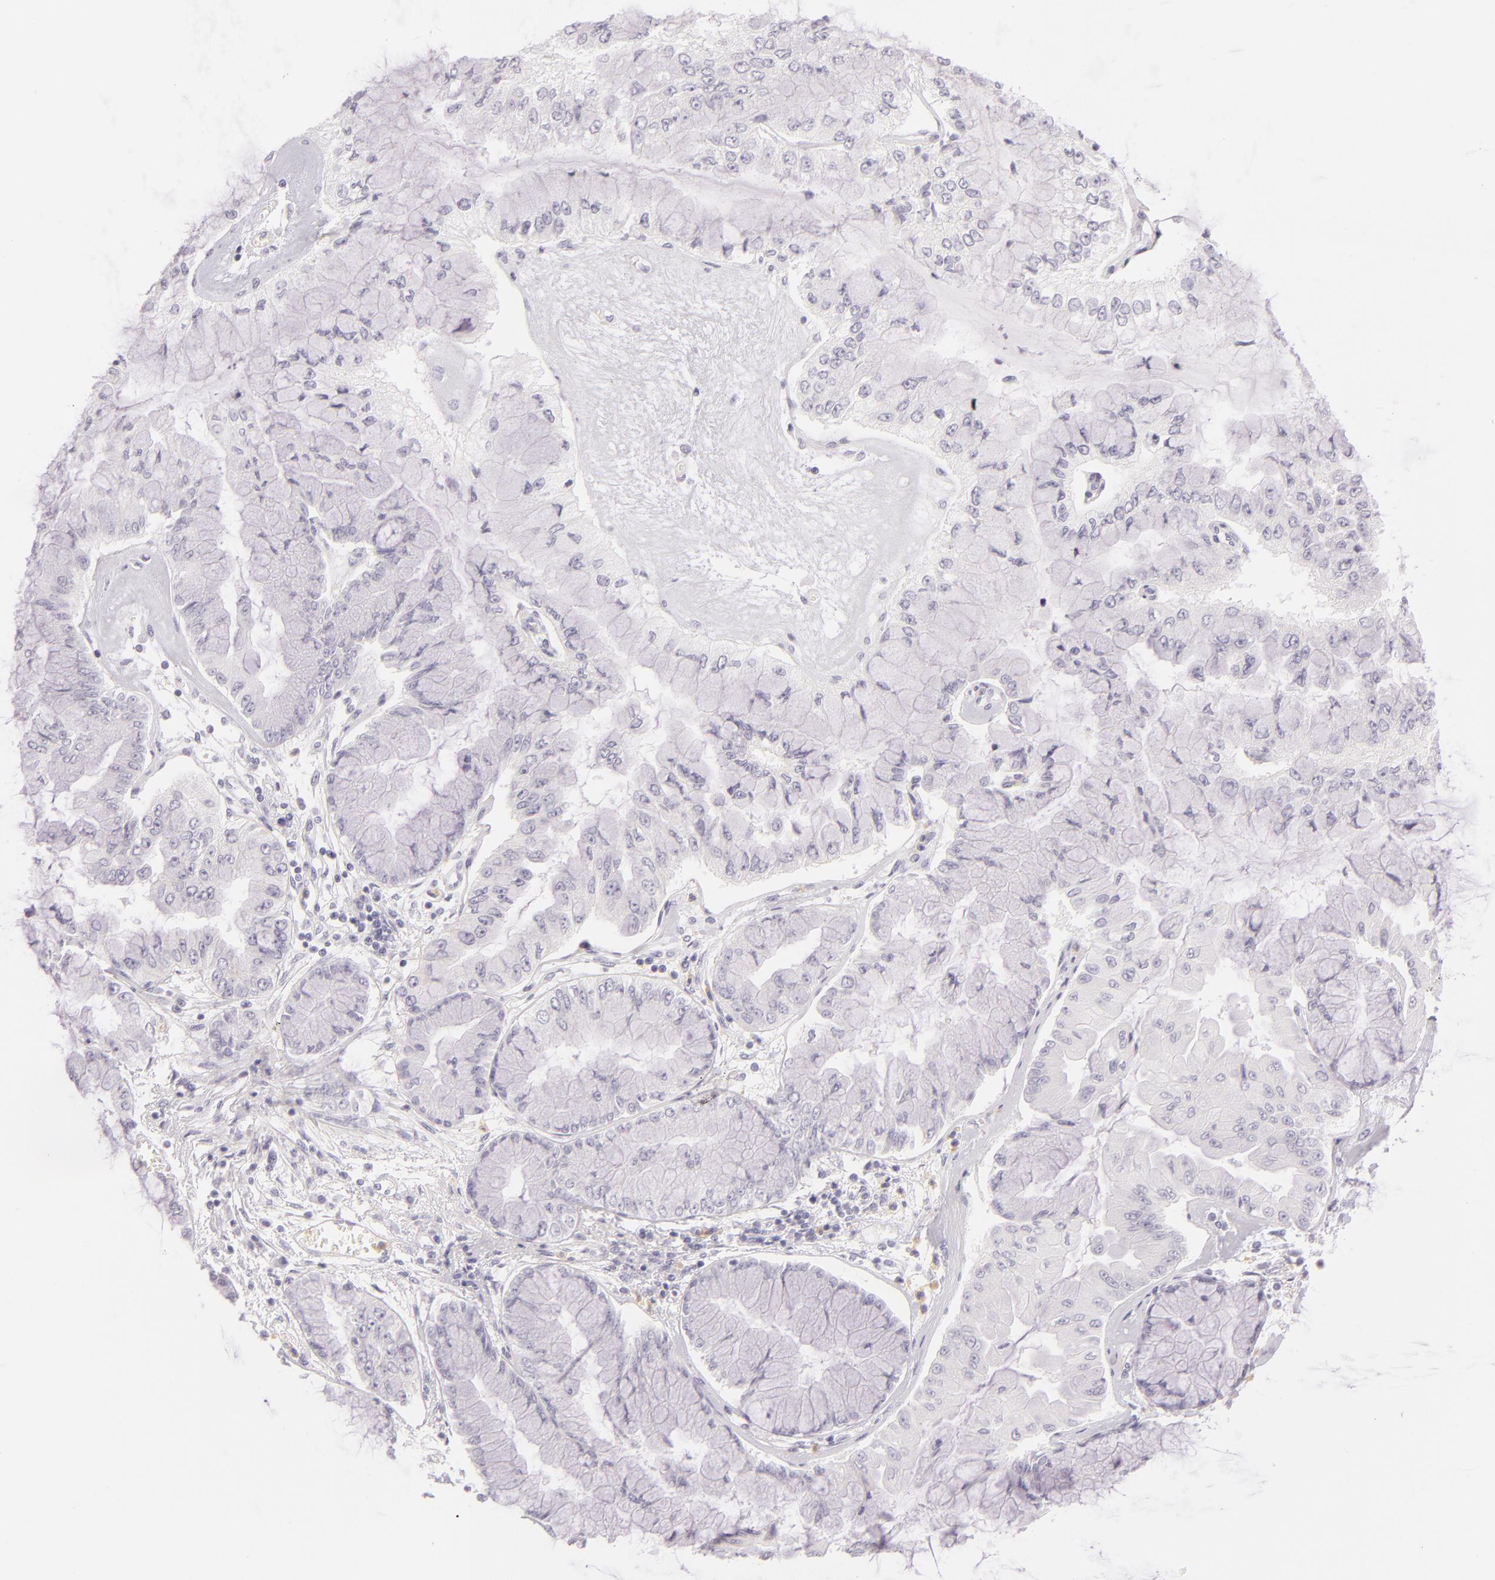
{"staining": {"intensity": "negative", "quantity": "none", "location": "none"}, "tissue": "liver cancer", "cell_type": "Tumor cells", "image_type": "cancer", "snomed": [{"axis": "morphology", "description": "Cholangiocarcinoma"}, {"axis": "topography", "description": "Liver"}], "caption": "IHC of cholangiocarcinoma (liver) exhibits no staining in tumor cells.", "gene": "CBS", "patient": {"sex": "female", "age": 79}}